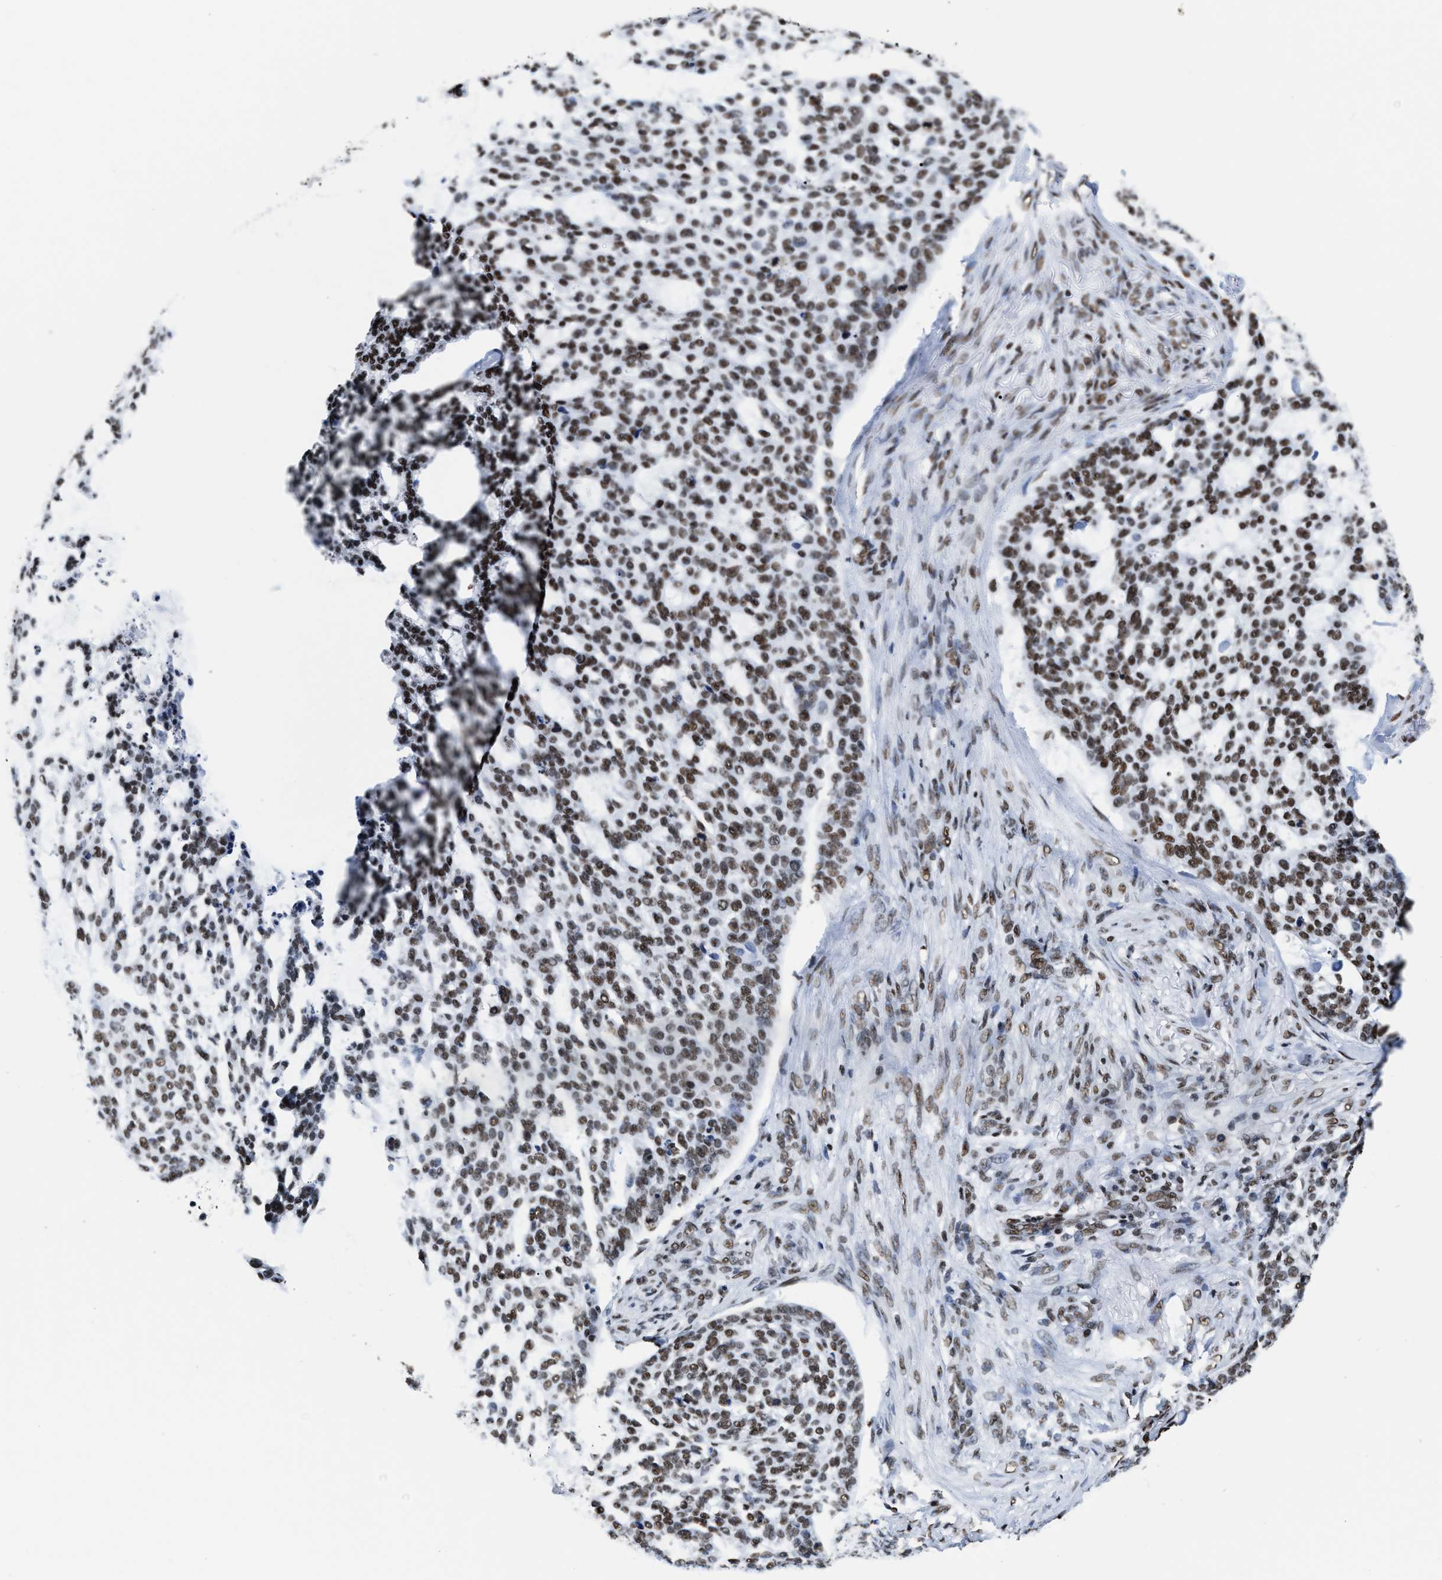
{"staining": {"intensity": "moderate", "quantity": ">75%", "location": "nuclear"}, "tissue": "skin cancer", "cell_type": "Tumor cells", "image_type": "cancer", "snomed": [{"axis": "morphology", "description": "Basal cell carcinoma"}, {"axis": "topography", "description": "Skin"}], "caption": "This is a photomicrograph of immunohistochemistry (IHC) staining of skin cancer, which shows moderate positivity in the nuclear of tumor cells.", "gene": "SMARCC2", "patient": {"sex": "female", "age": 64}}